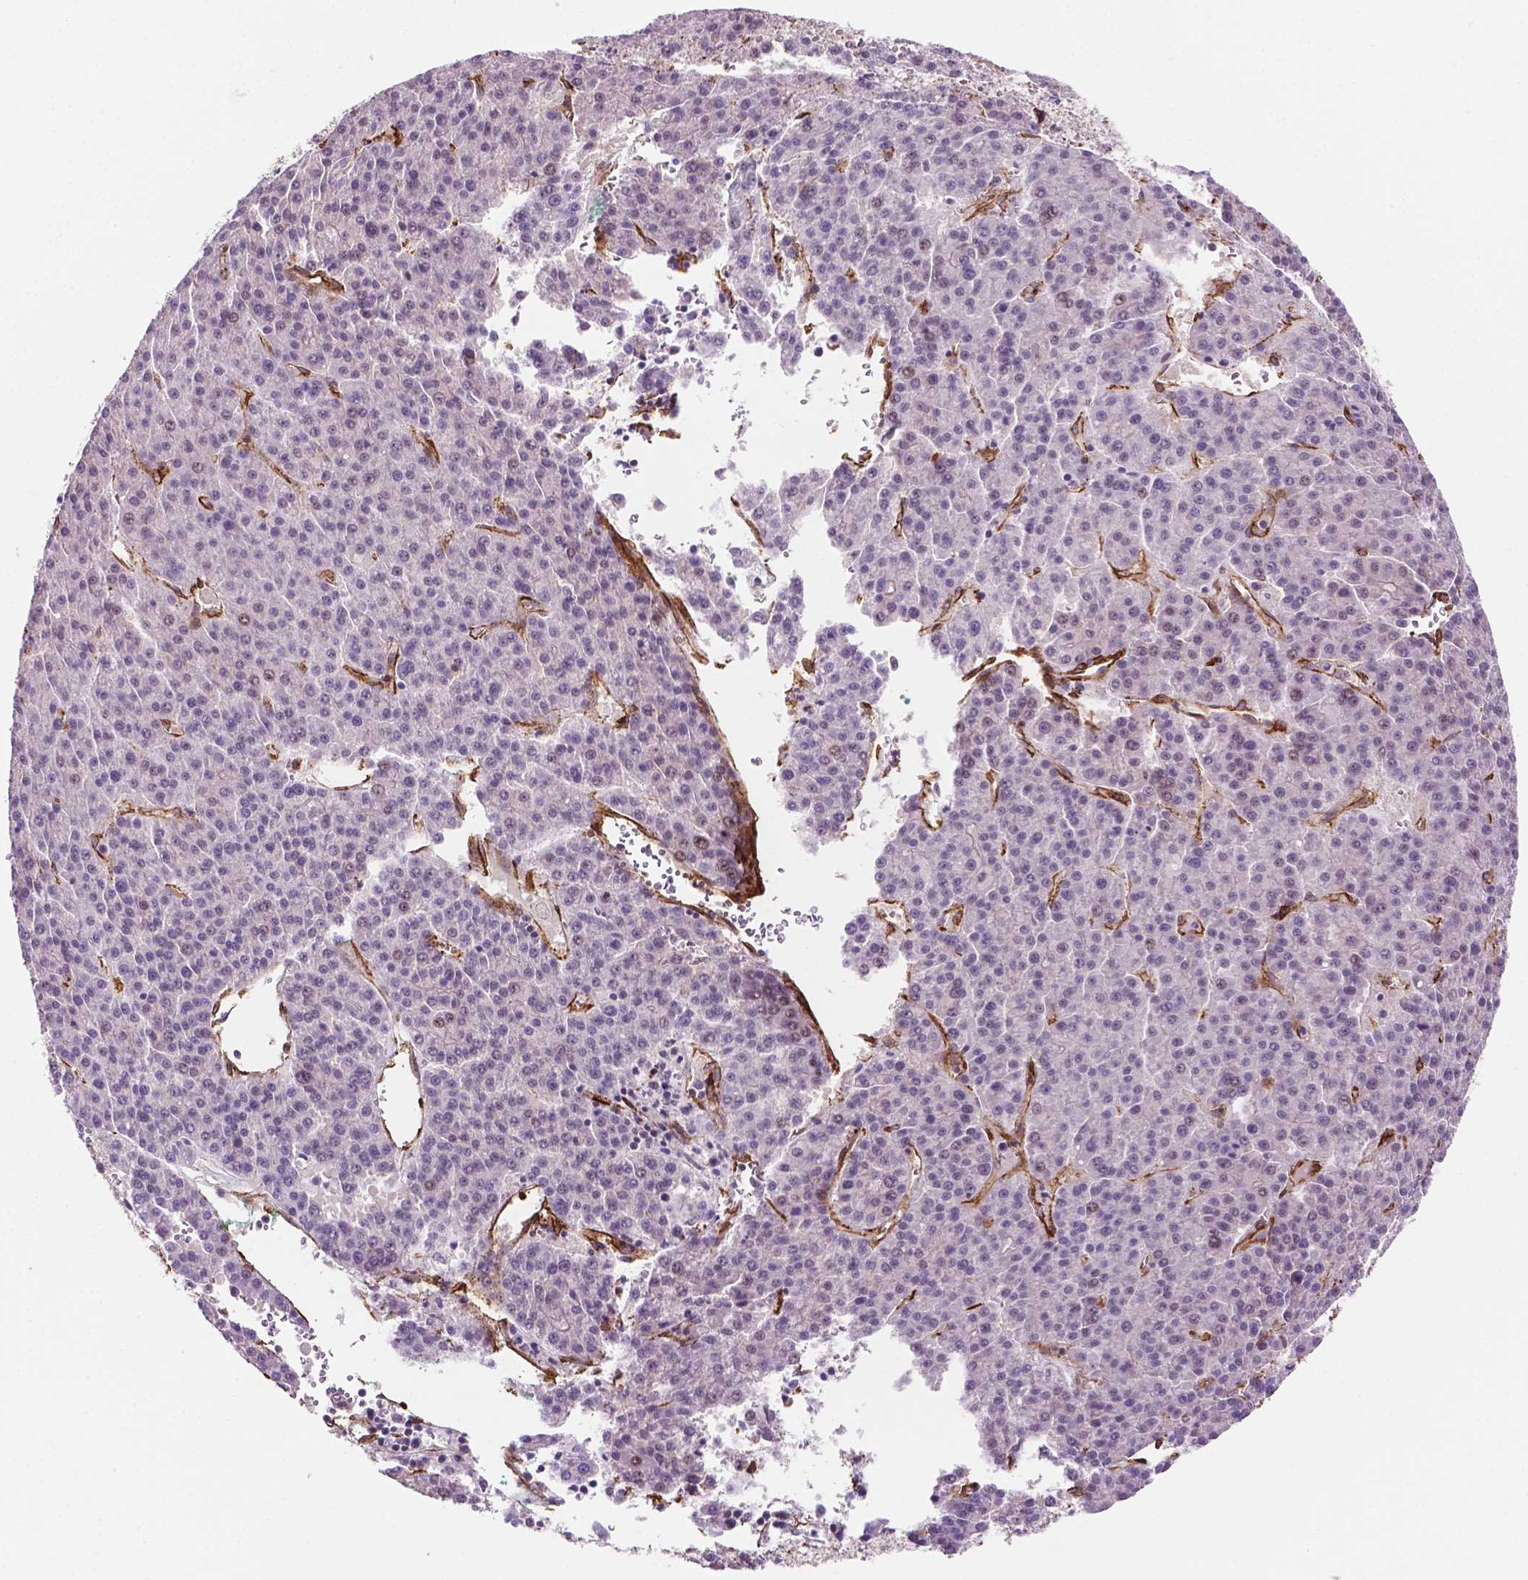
{"staining": {"intensity": "negative", "quantity": "none", "location": "none"}, "tissue": "liver cancer", "cell_type": "Tumor cells", "image_type": "cancer", "snomed": [{"axis": "morphology", "description": "Carcinoma, Hepatocellular, NOS"}, {"axis": "topography", "description": "Liver"}], "caption": "An image of human hepatocellular carcinoma (liver) is negative for staining in tumor cells.", "gene": "EGFL8", "patient": {"sex": "female", "age": 58}}